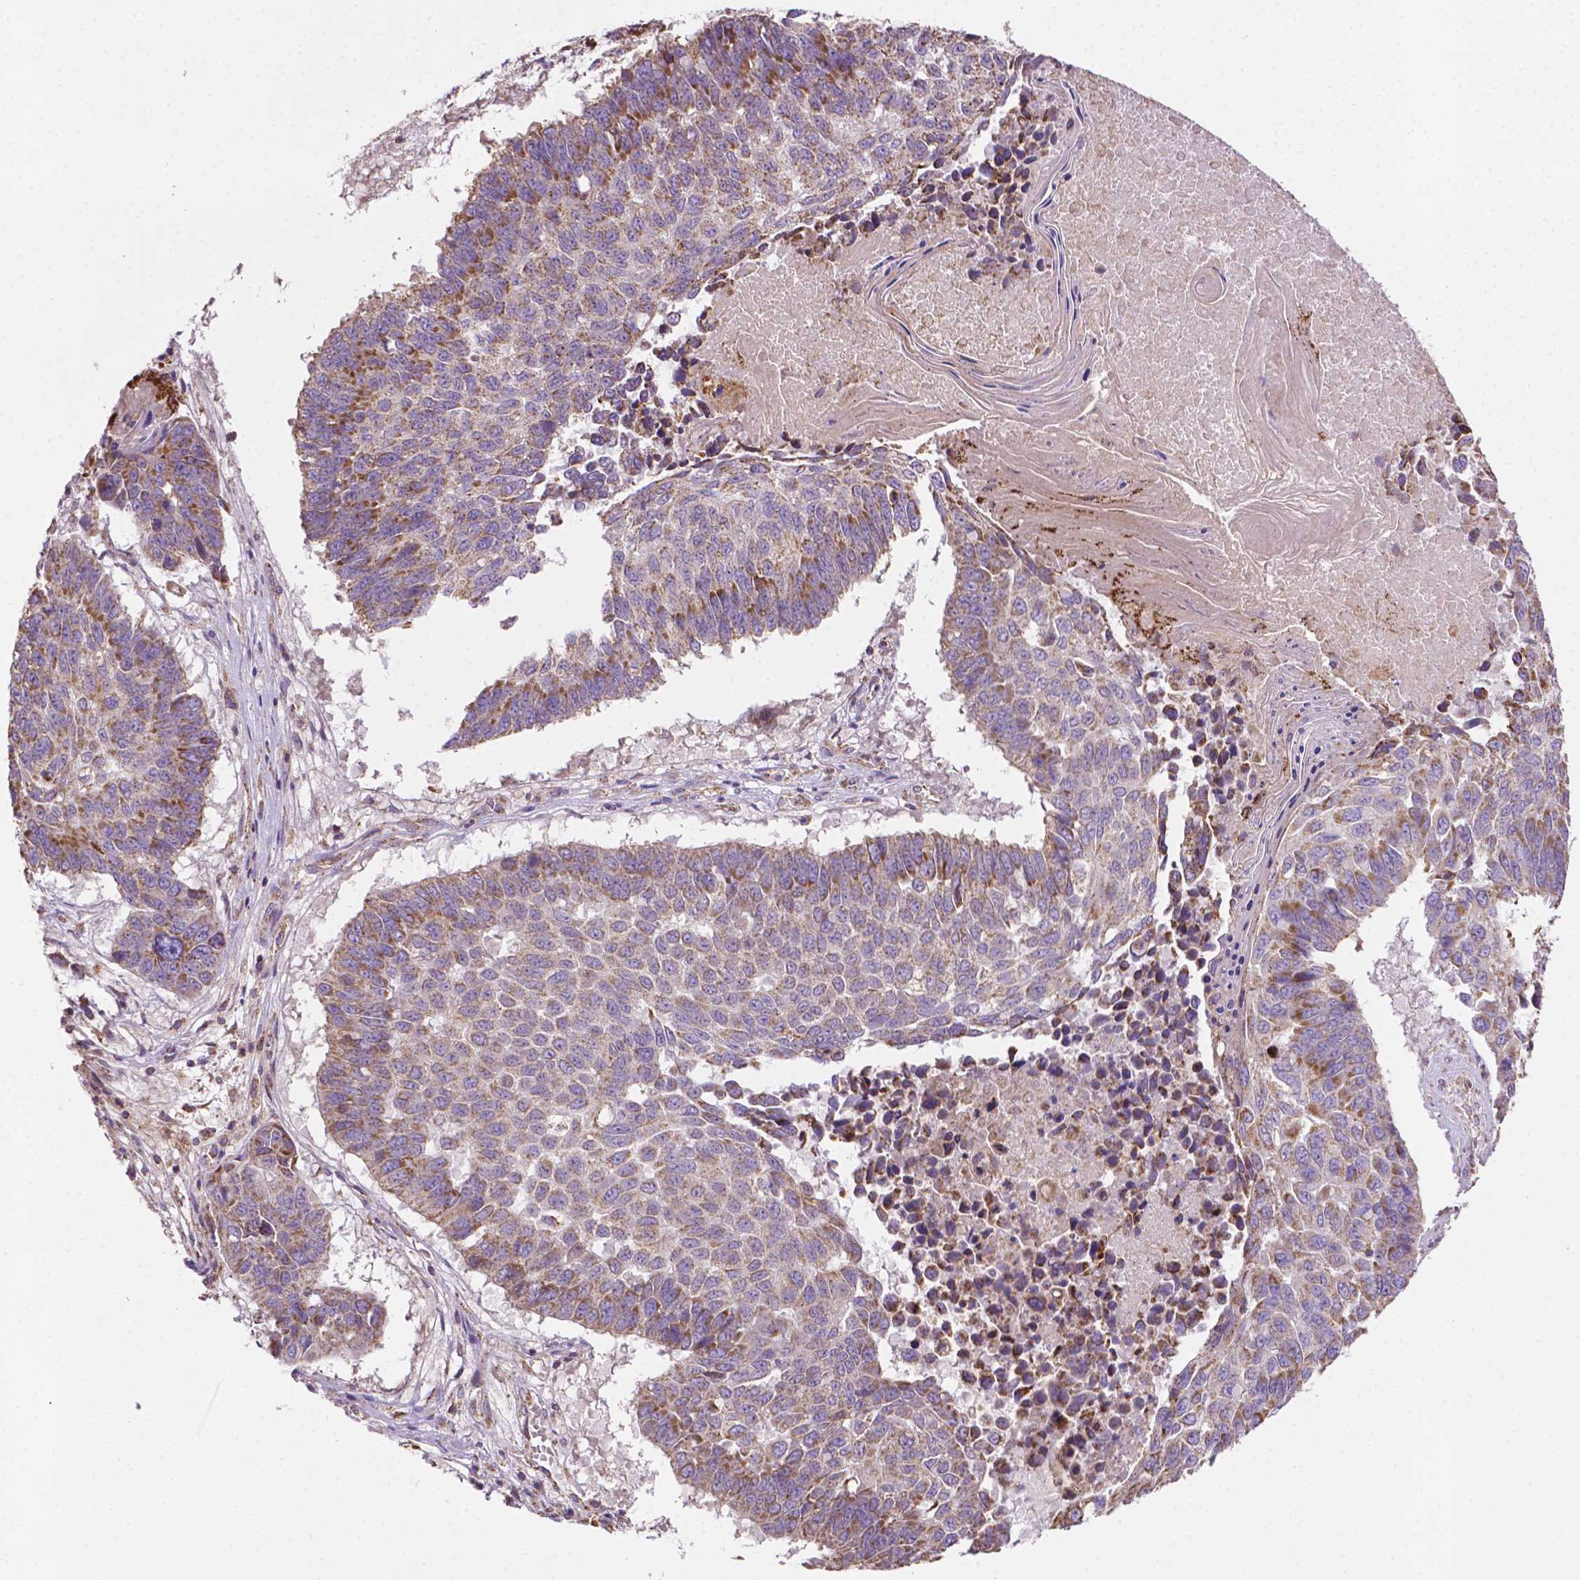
{"staining": {"intensity": "strong", "quantity": "25%-75%", "location": "cytoplasmic/membranous"}, "tissue": "lung cancer", "cell_type": "Tumor cells", "image_type": "cancer", "snomed": [{"axis": "morphology", "description": "Squamous cell carcinoma, NOS"}, {"axis": "topography", "description": "Lung"}], "caption": "This micrograph displays IHC staining of lung cancer, with high strong cytoplasmic/membranous staining in about 25%-75% of tumor cells.", "gene": "ILVBL", "patient": {"sex": "male", "age": 73}}